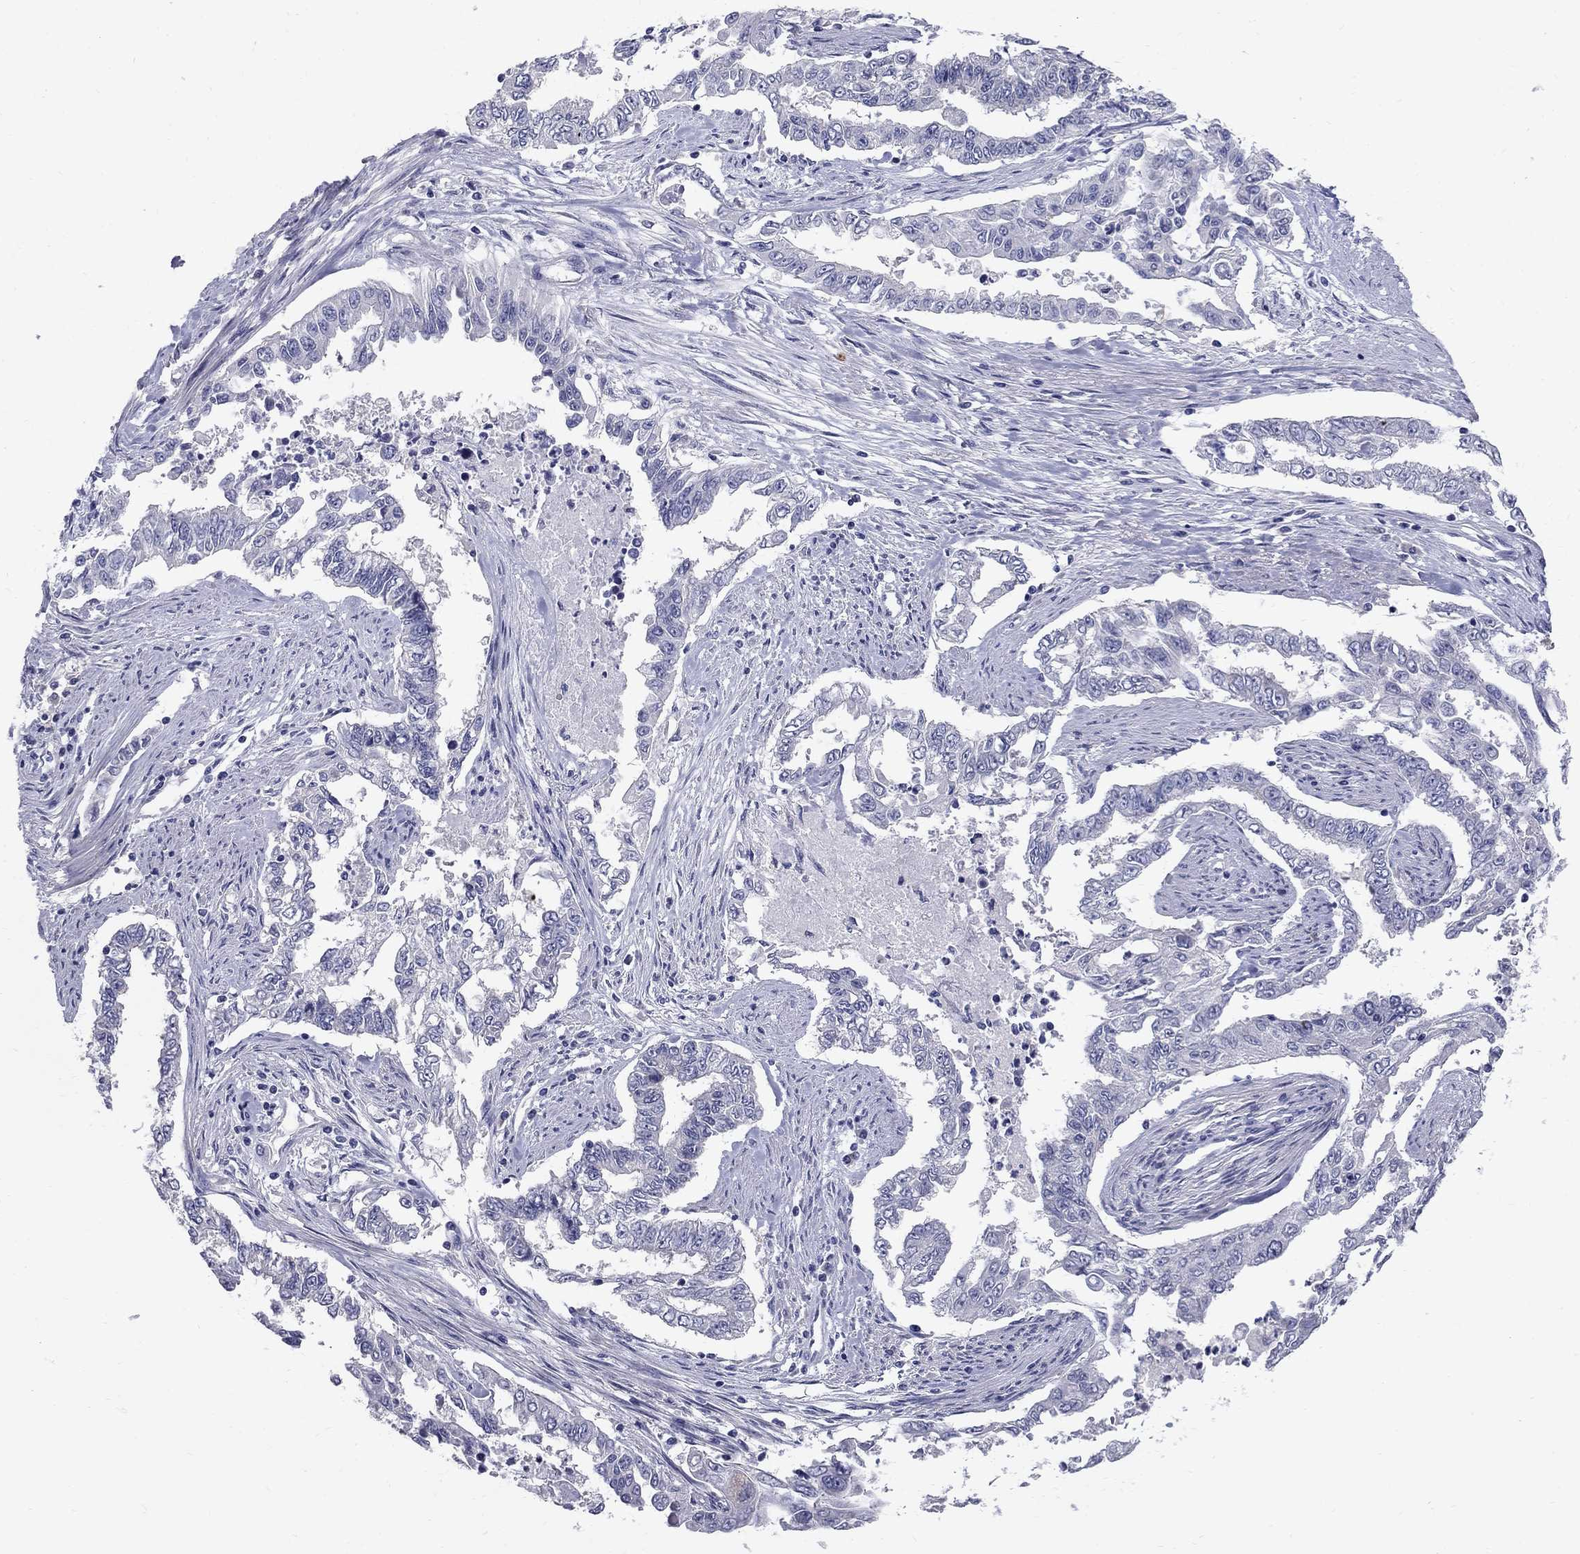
{"staining": {"intensity": "negative", "quantity": "none", "location": "none"}, "tissue": "endometrial cancer", "cell_type": "Tumor cells", "image_type": "cancer", "snomed": [{"axis": "morphology", "description": "Adenocarcinoma, NOS"}, {"axis": "topography", "description": "Uterus"}], "caption": "Protein analysis of endometrial cancer shows no significant expression in tumor cells.", "gene": "TP53TG5", "patient": {"sex": "female", "age": 59}}